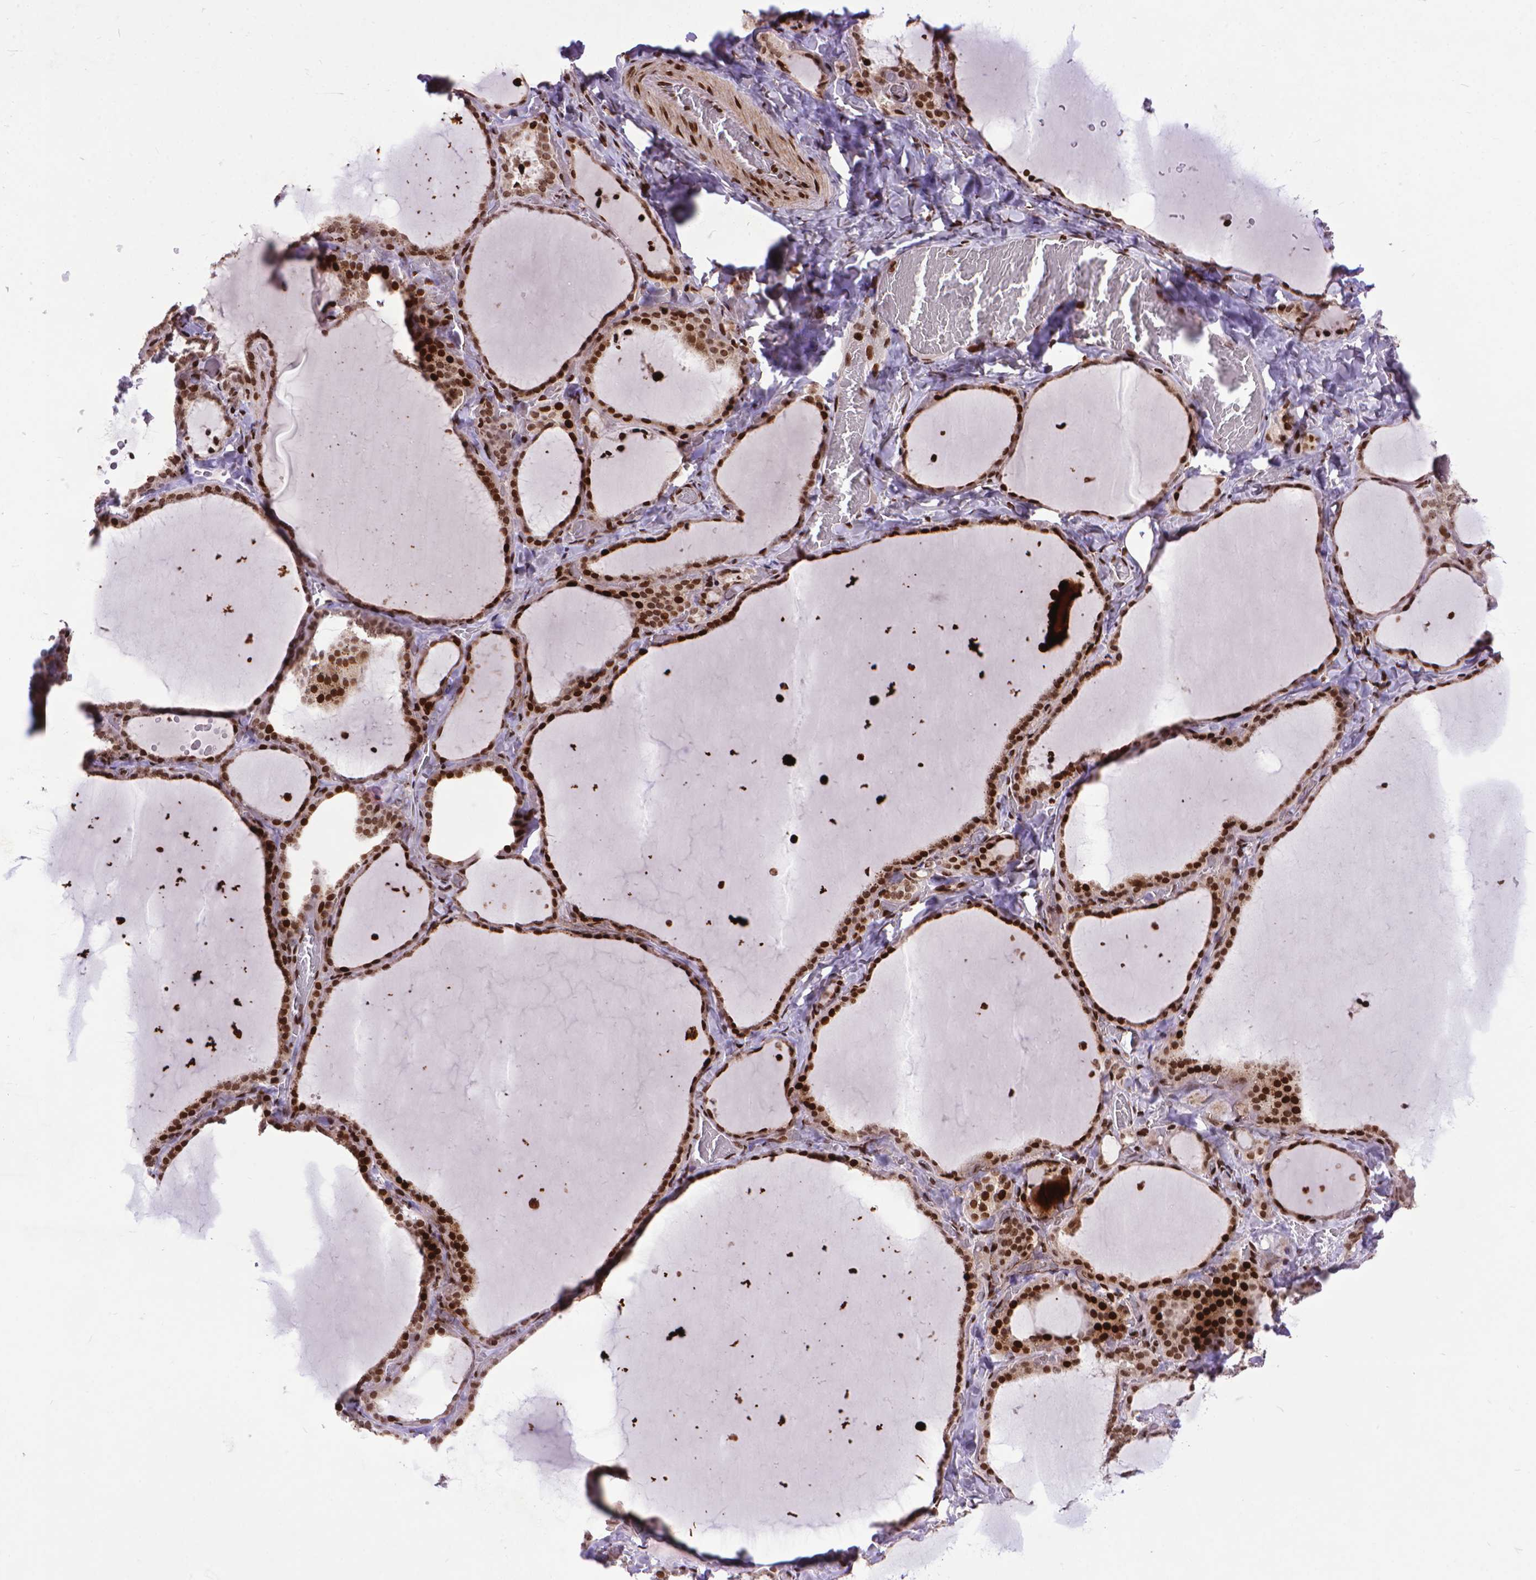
{"staining": {"intensity": "strong", "quantity": ">75%", "location": "nuclear"}, "tissue": "thyroid gland", "cell_type": "Glandular cells", "image_type": "normal", "snomed": [{"axis": "morphology", "description": "Normal tissue, NOS"}, {"axis": "topography", "description": "Thyroid gland"}], "caption": "Protein staining of normal thyroid gland exhibits strong nuclear expression in about >75% of glandular cells.", "gene": "AMER1", "patient": {"sex": "female", "age": 22}}